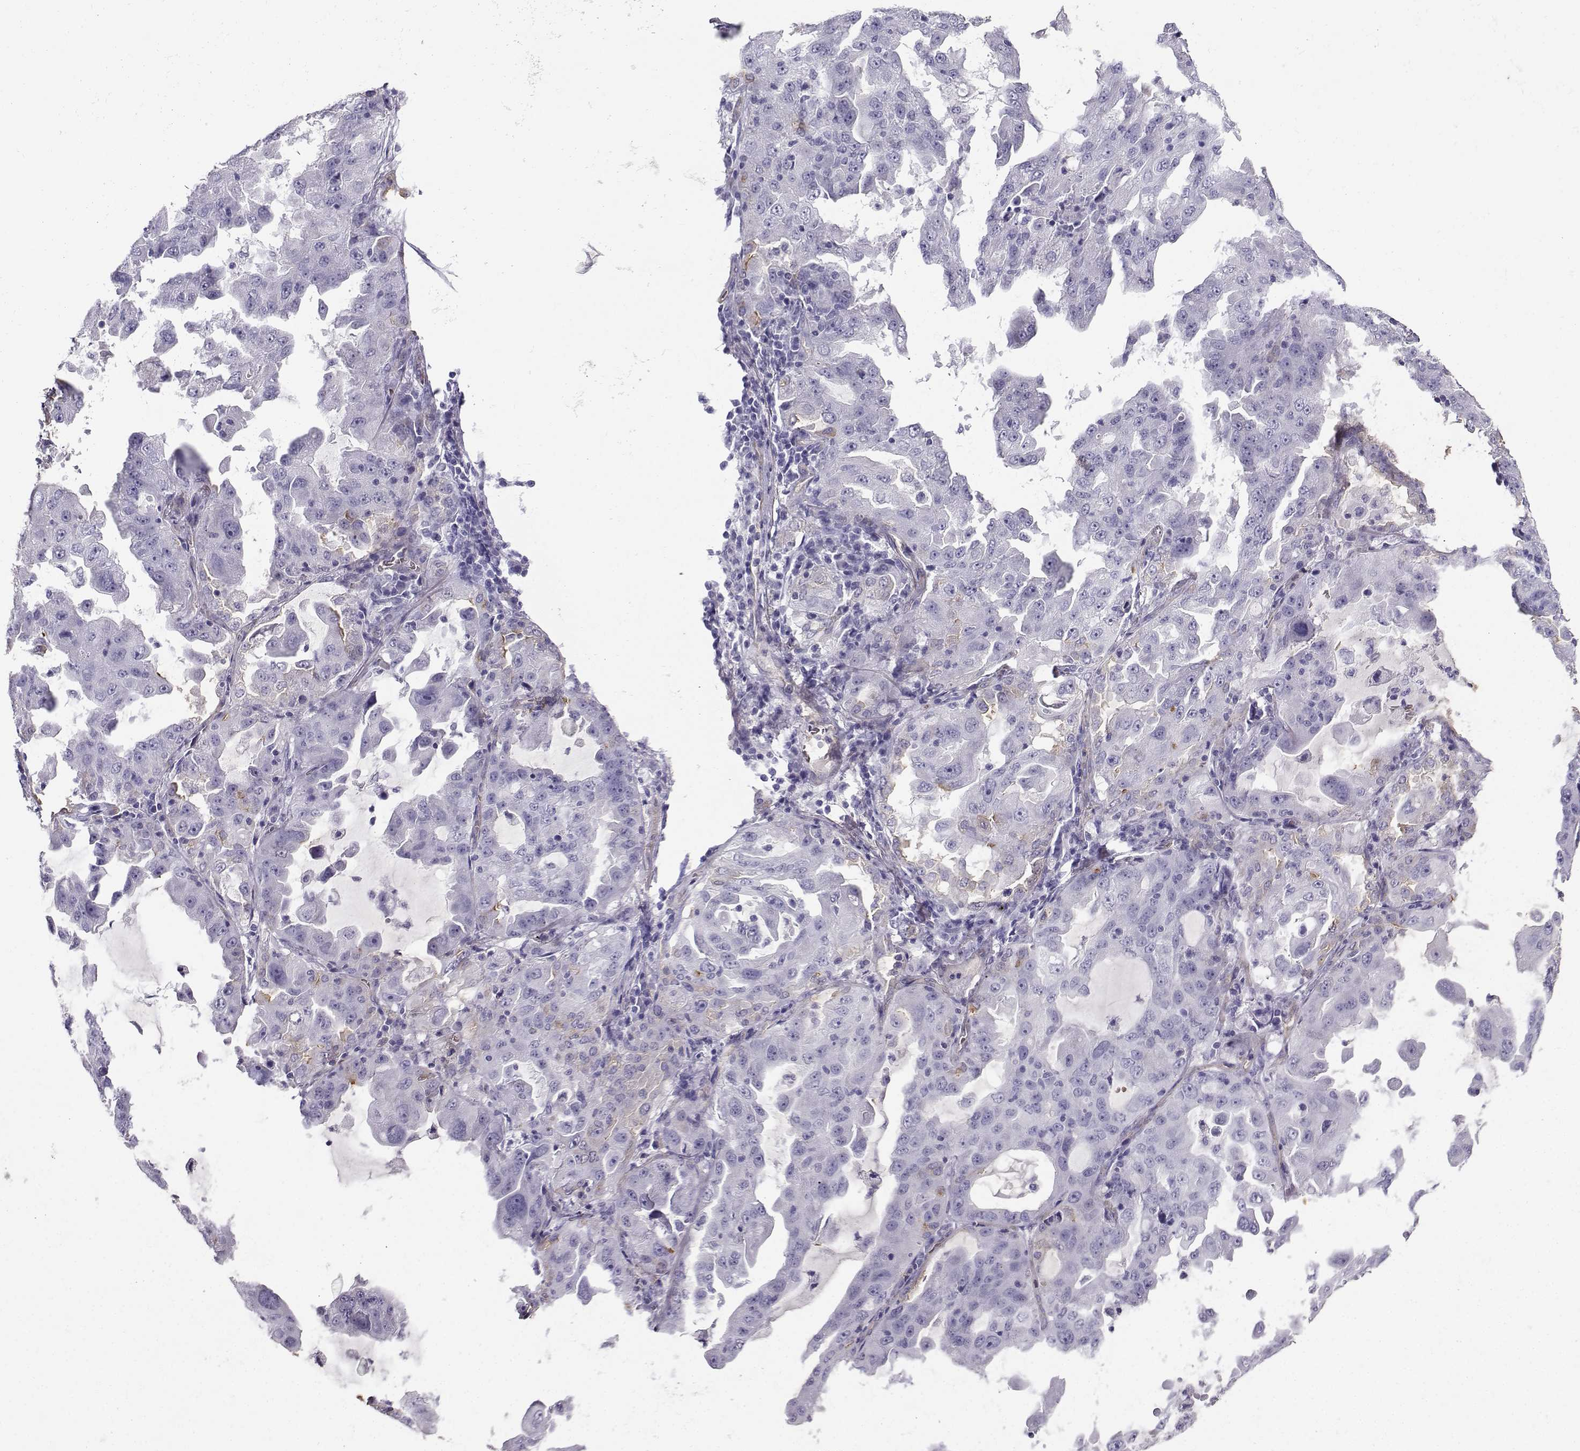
{"staining": {"intensity": "moderate", "quantity": "<25%", "location": "cytoplasmic/membranous"}, "tissue": "lung cancer", "cell_type": "Tumor cells", "image_type": "cancer", "snomed": [{"axis": "morphology", "description": "Adenocarcinoma, NOS"}, {"axis": "topography", "description": "Lung"}], "caption": "Immunohistochemical staining of human lung cancer exhibits low levels of moderate cytoplasmic/membranous protein staining in about <25% of tumor cells.", "gene": "CLUL1", "patient": {"sex": "female", "age": 61}}